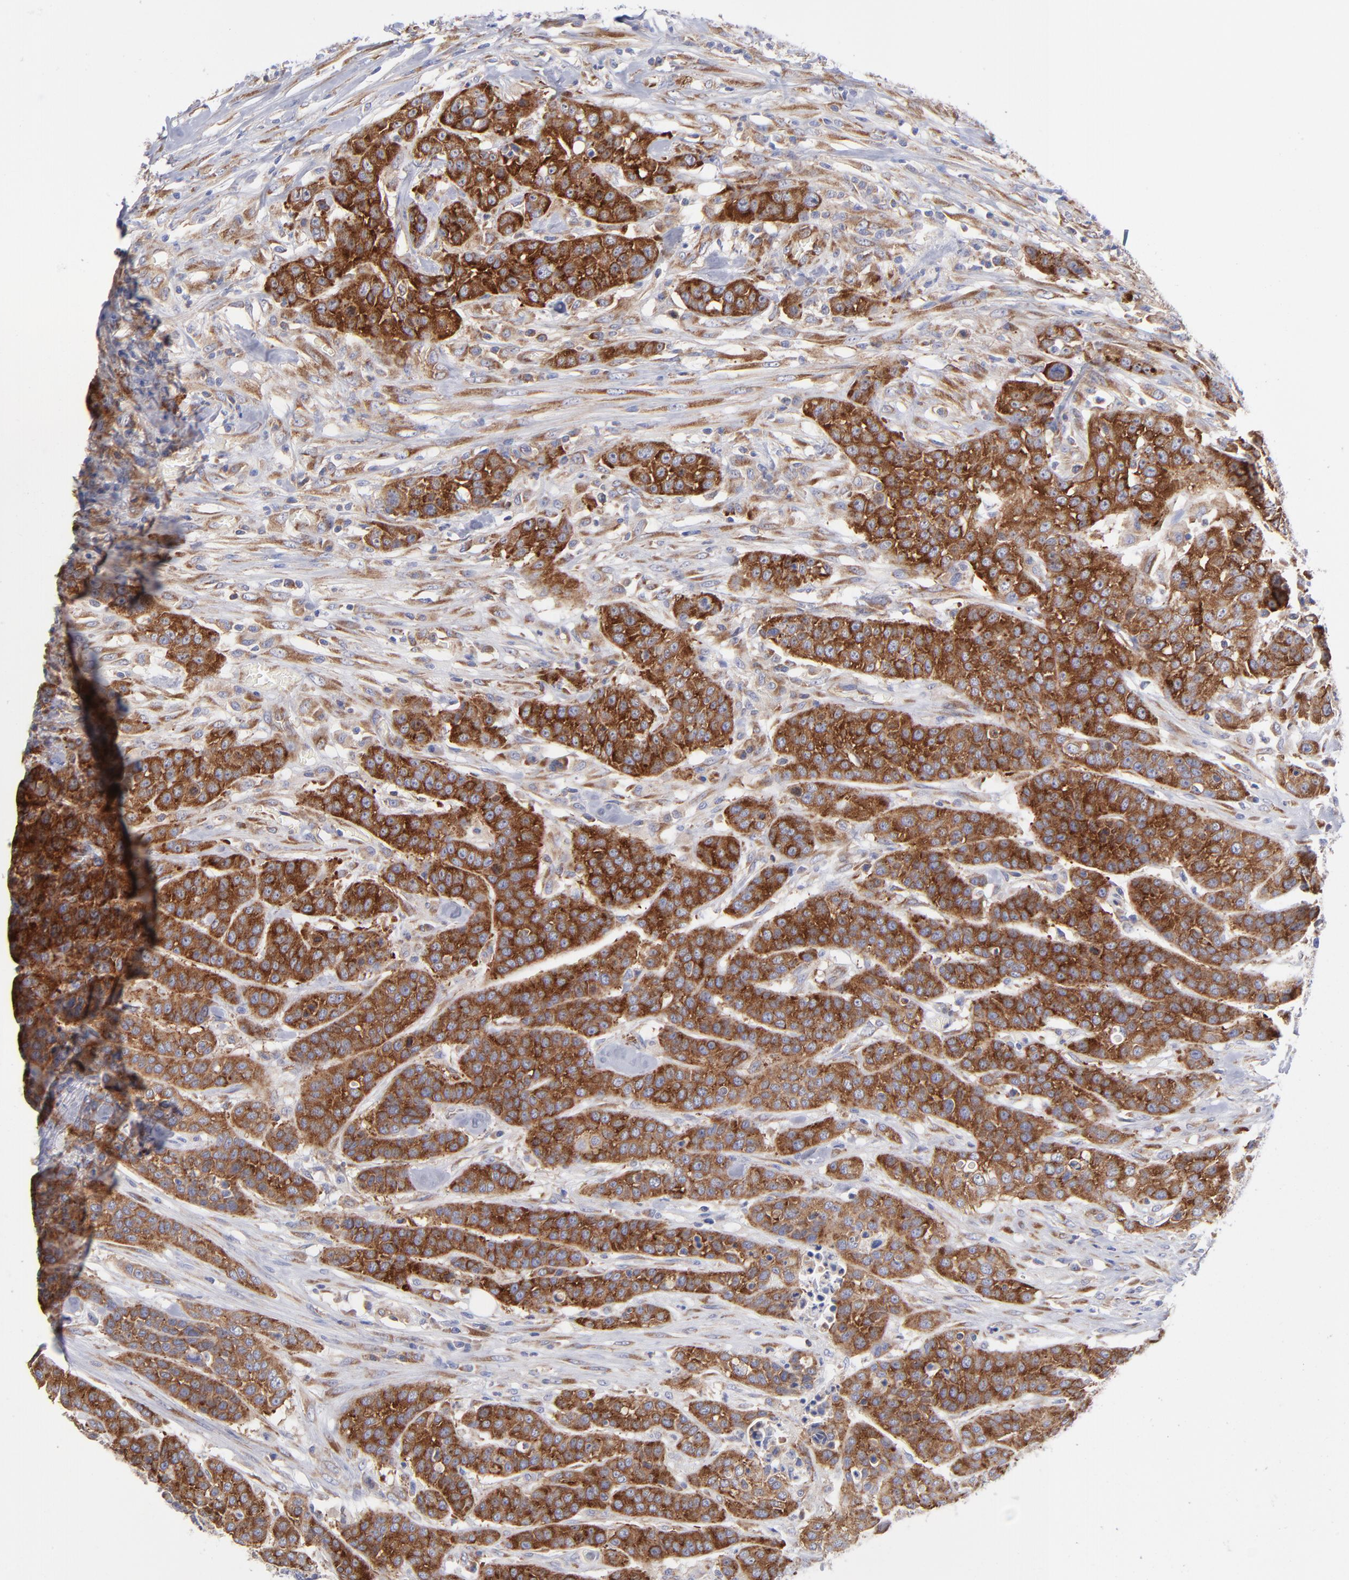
{"staining": {"intensity": "strong", "quantity": ">75%", "location": "cytoplasmic/membranous"}, "tissue": "urothelial cancer", "cell_type": "Tumor cells", "image_type": "cancer", "snomed": [{"axis": "morphology", "description": "Urothelial carcinoma, High grade"}, {"axis": "topography", "description": "Urinary bladder"}], "caption": "IHC (DAB (3,3'-diaminobenzidine)) staining of urothelial cancer exhibits strong cytoplasmic/membranous protein positivity in approximately >75% of tumor cells. Using DAB (brown) and hematoxylin (blue) stains, captured at high magnification using brightfield microscopy.", "gene": "EIF2AK2", "patient": {"sex": "male", "age": 74}}